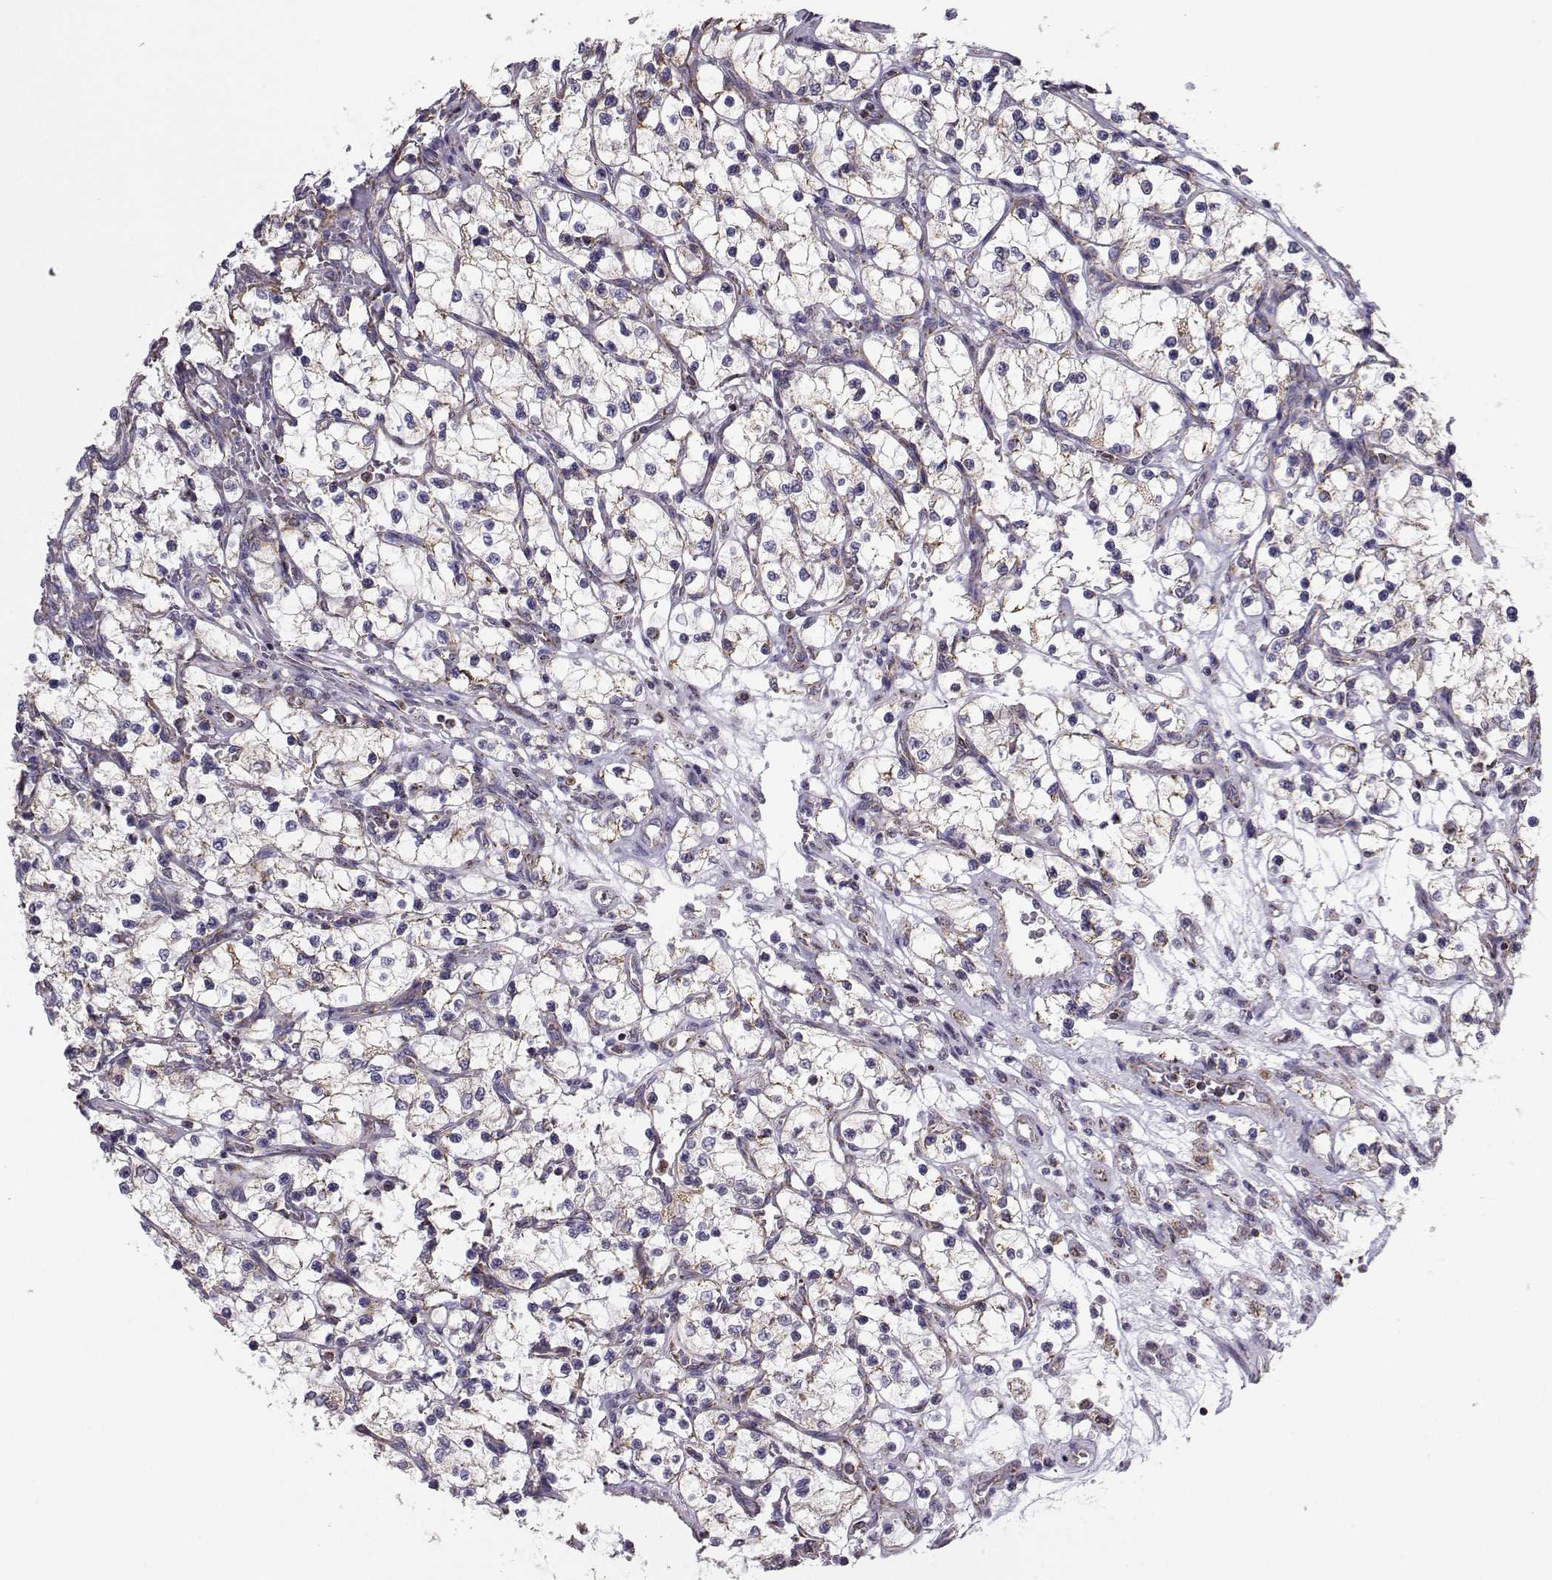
{"staining": {"intensity": "moderate", "quantity": "<25%", "location": "cytoplasmic/membranous"}, "tissue": "renal cancer", "cell_type": "Tumor cells", "image_type": "cancer", "snomed": [{"axis": "morphology", "description": "Adenocarcinoma, NOS"}, {"axis": "topography", "description": "Kidney"}], "caption": "Protein staining of renal cancer tissue displays moderate cytoplasmic/membranous positivity in about <25% of tumor cells.", "gene": "NECAB3", "patient": {"sex": "female", "age": 69}}